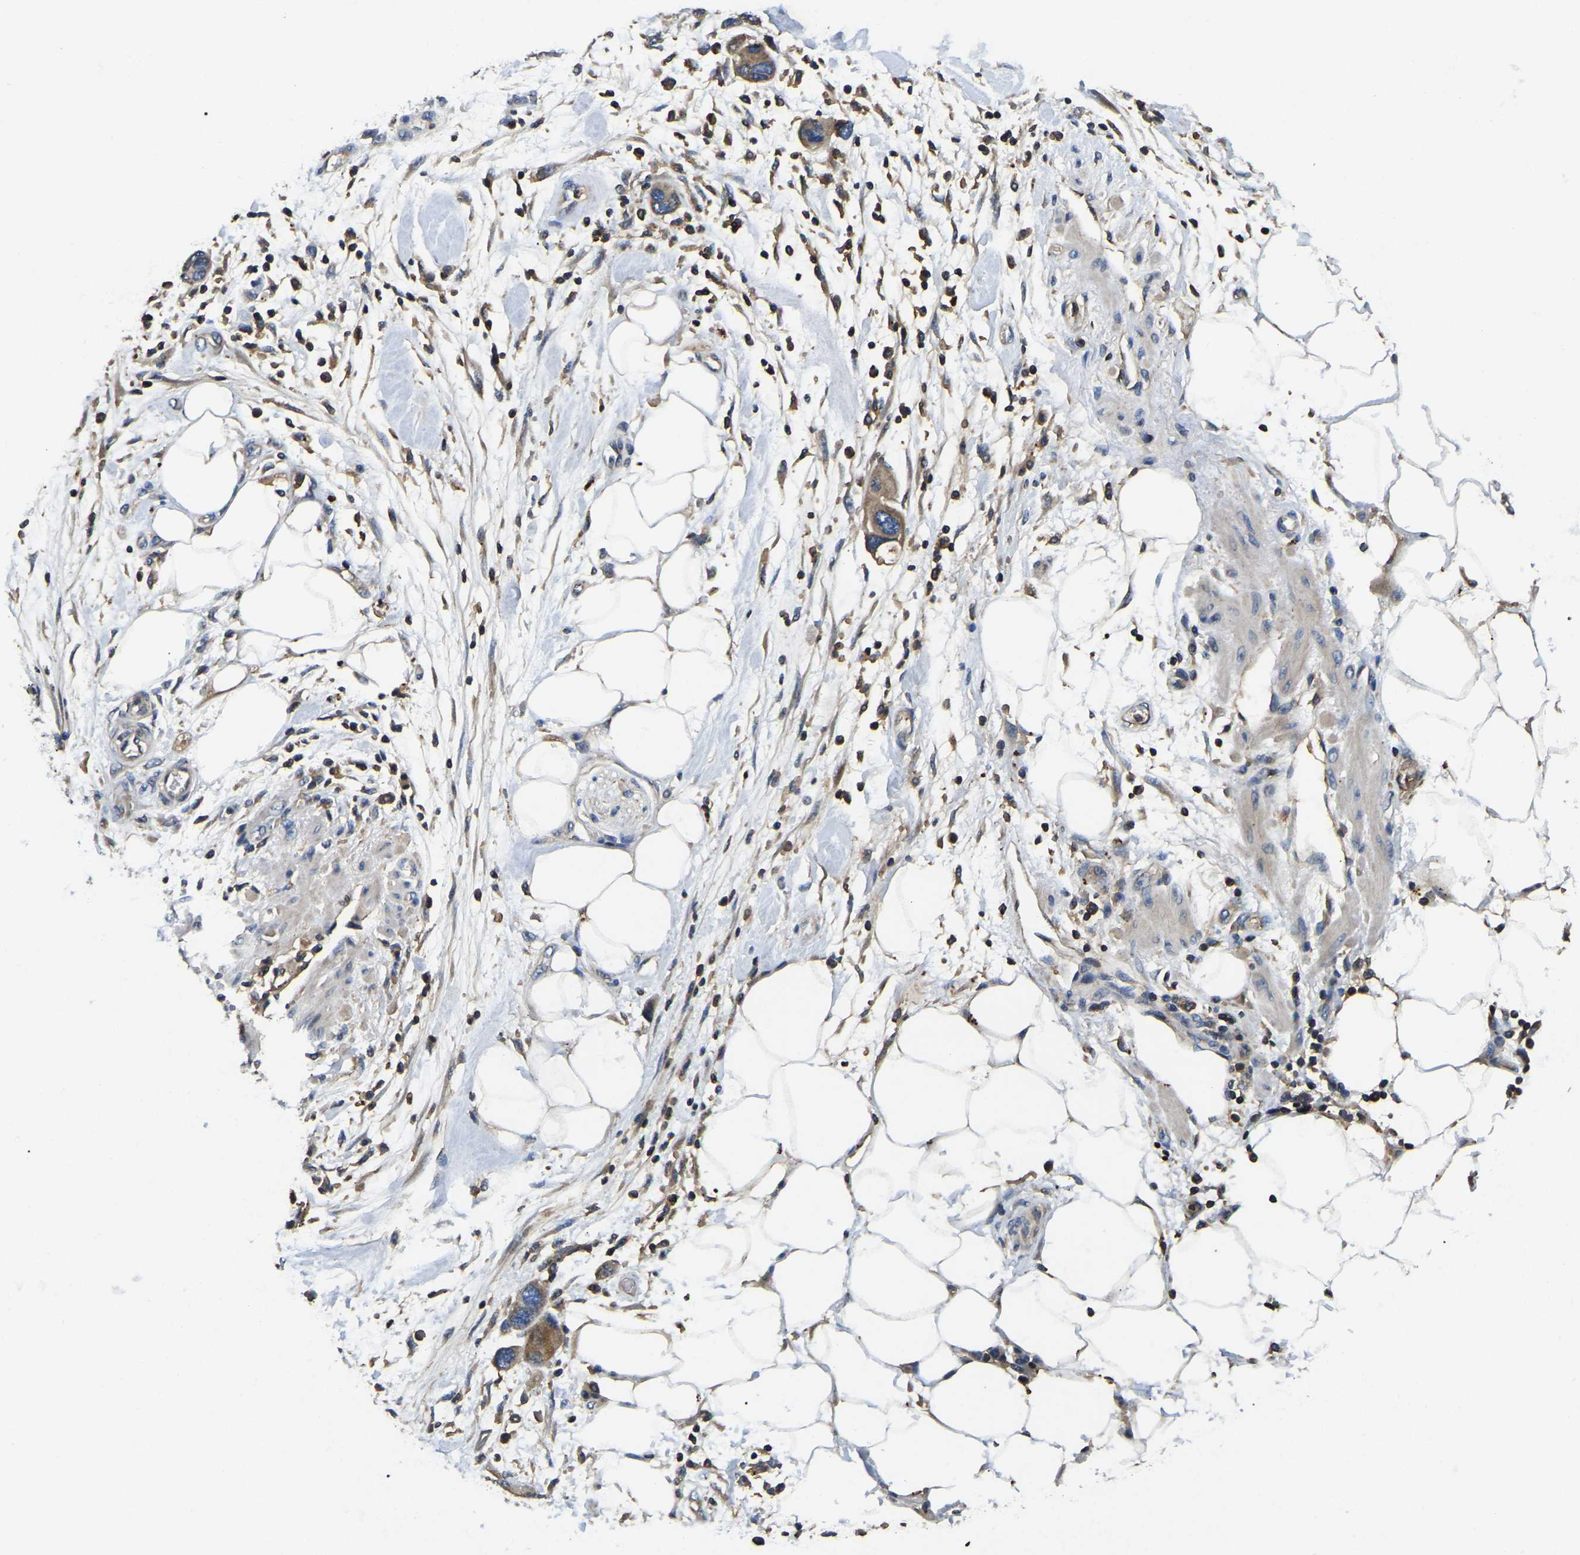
{"staining": {"intensity": "weak", "quantity": ">75%", "location": "cytoplasmic/membranous"}, "tissue": "pancreatic cancer", "cell_type": "Tumor cells", "image_type": "cancer", "snomed": [{"axis": "morphology", "description": "Normal tissue, NOS"}, {"axis": "morphology", "description": "Adenocarcinoma, NOS"}, {"axis": "topography", "description": "Pancreas"}], "caption": "About >75% of tumor cells in adenocarcinoma (pancreatic) show weak cytoplasmic/membranous protein positivity as visualized by brown immunohistochemical staining.", "gene": "SMPD2", "patient": {"sex": "female", "age": 71}}